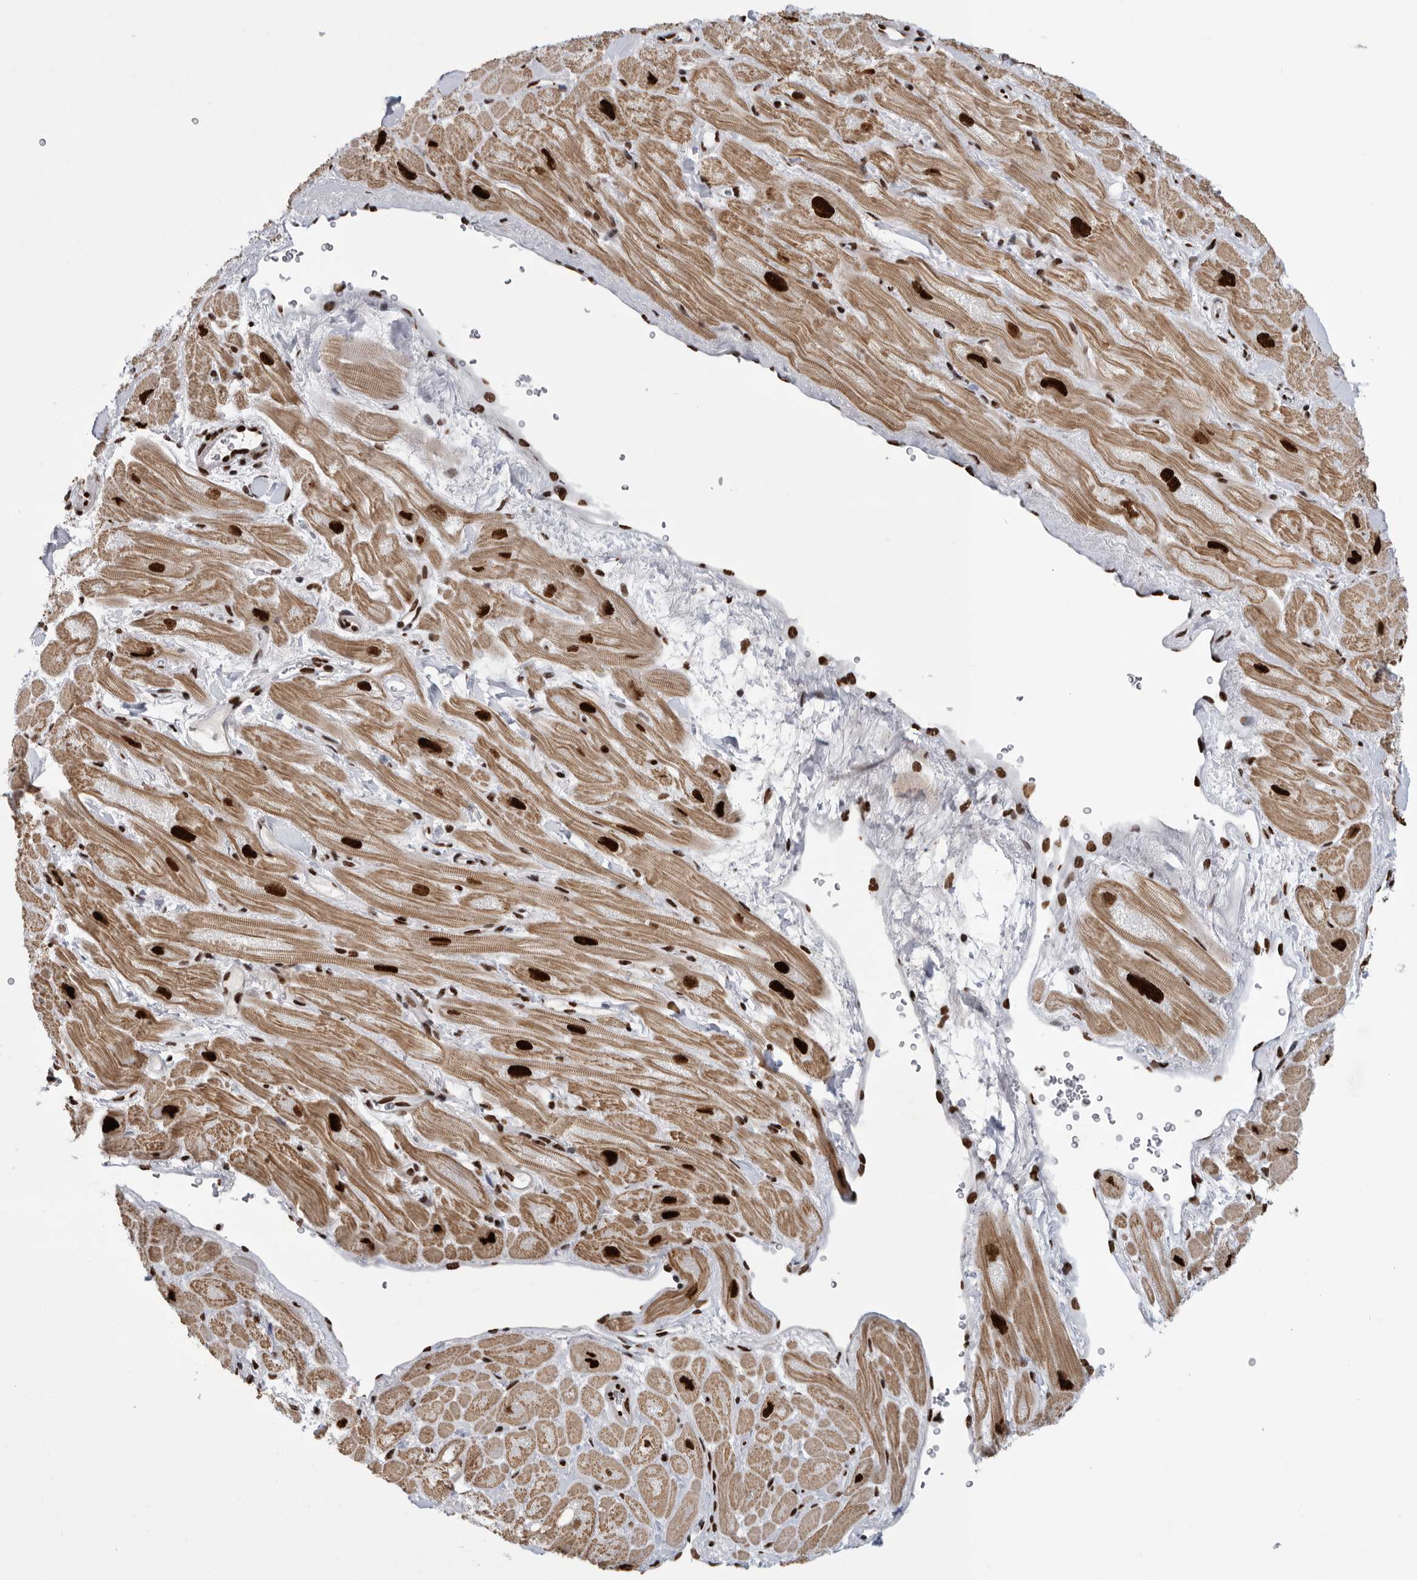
{"staining": {"intensity": "strong", "quantity": ">75%", "location": "cytoplasmic/membranous,nuclear"}, "tissue": "heart muscle", "cell_type": "Cardiomyocytes", "image_type": "normal", "snomed": [{"axis": "morphology", "description": "Normal tissue, NOS"}, {"axis": "topography", "description": "Heart"}], "caption": "Protein positivity by immunohistochemistry exhibits strong cytoplasmic/membranous,nuclear positivity in approximately >75% of cardiomyocytes in normal heart muscle.", "gene": "BCLAF1", "patient": {"sex": "male", "age": 49}}